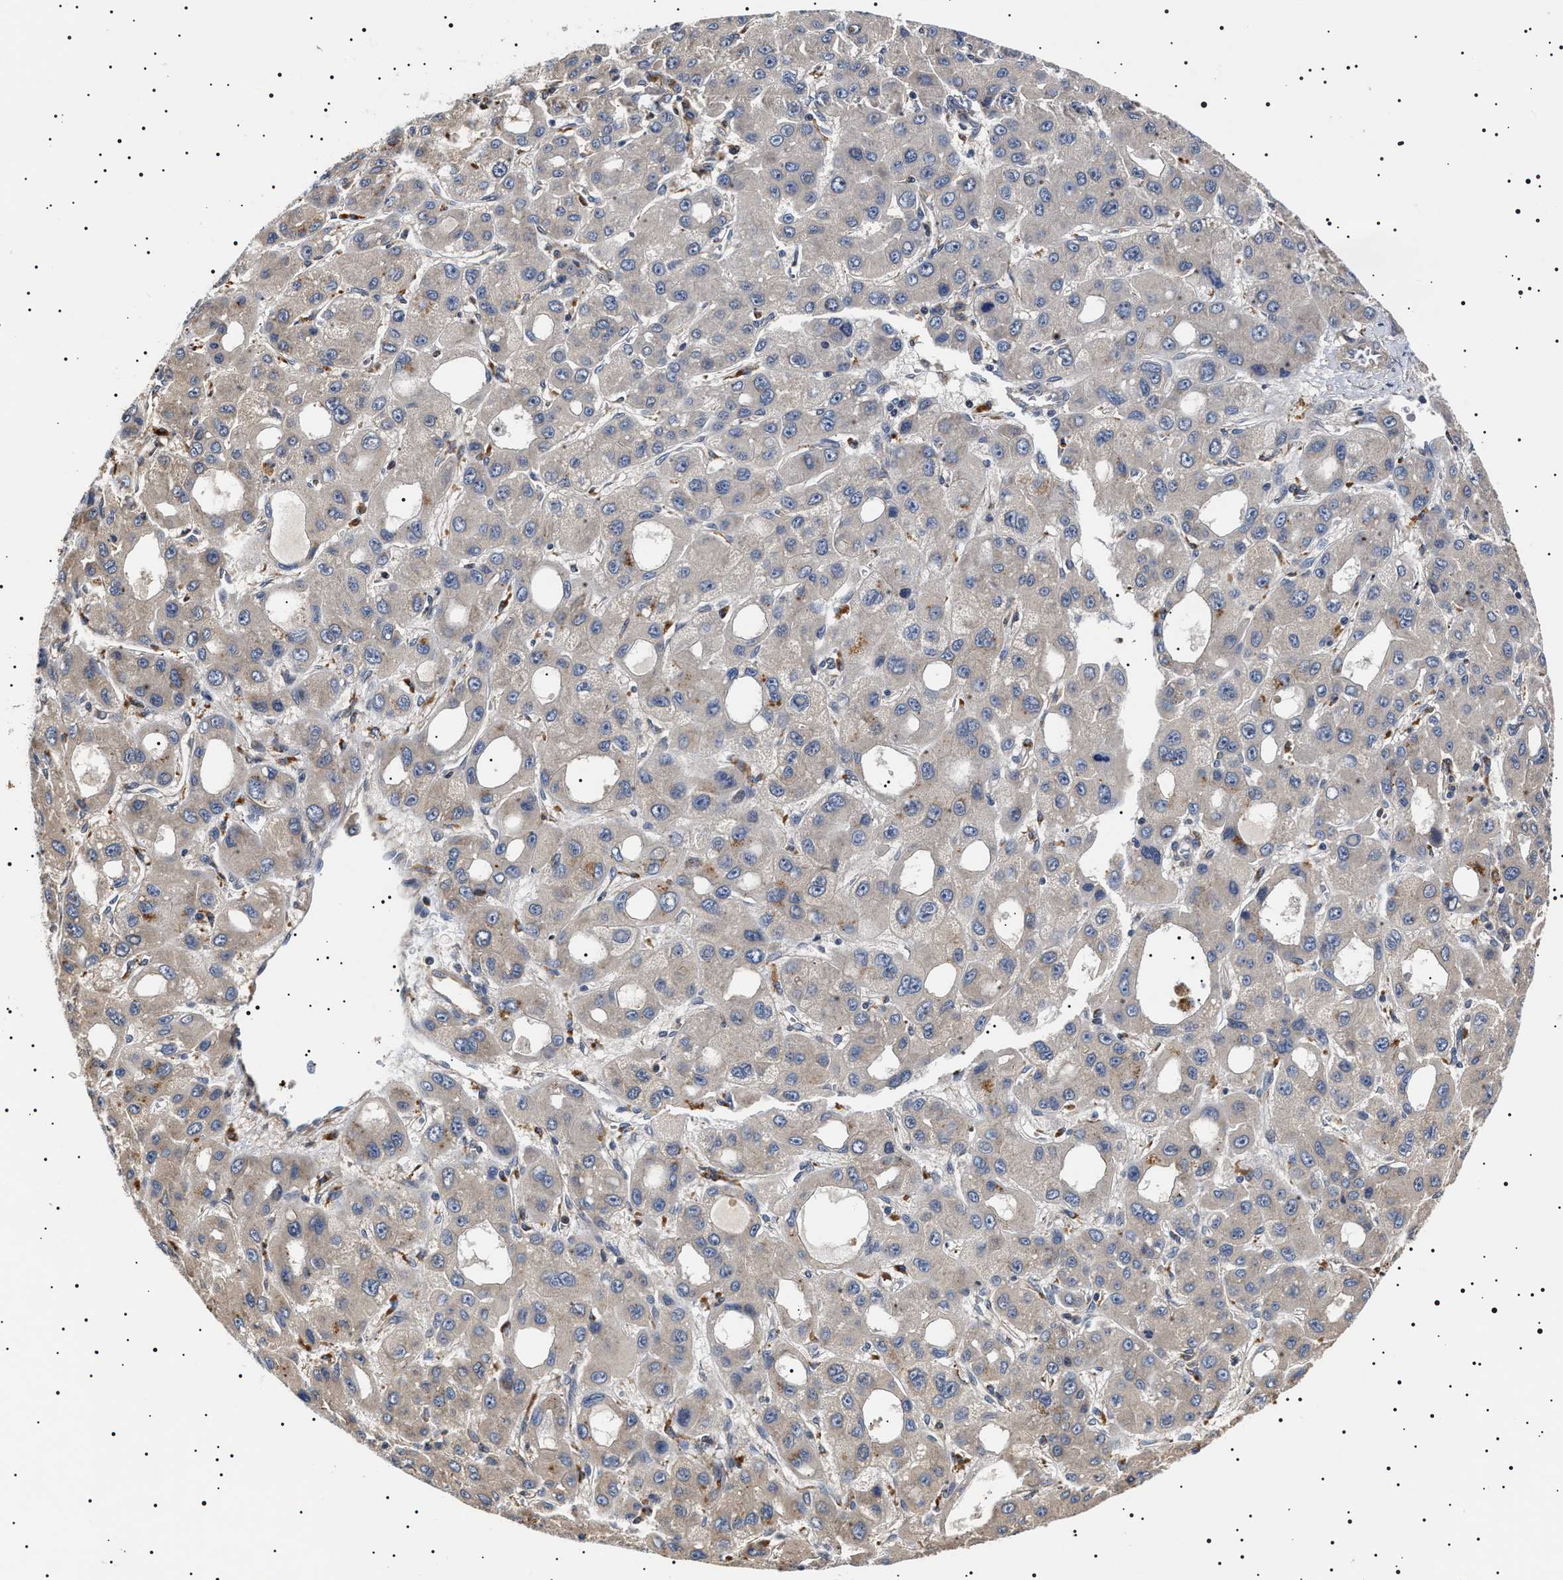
{"staining": {"intensity": "weak", "quantity": "<25%", "location": "cytoplasmic/membranous"}, "tissue": "liver cancer", "cell_type": "Tumor cells", "image_type": "cancer", "snomed": [{"axis": "morphology", "description": "Carcinoma, Hepatocellular, NOS"}, {"axis": "topography", "description": "Liver"}], "caption": "Immunohistochemical staining of liver hepatocellular carcinoma reveals no significant staining in tumor cells.", "gene": "SLC4A7", "patient": {"sex": "male", "age": 55}}